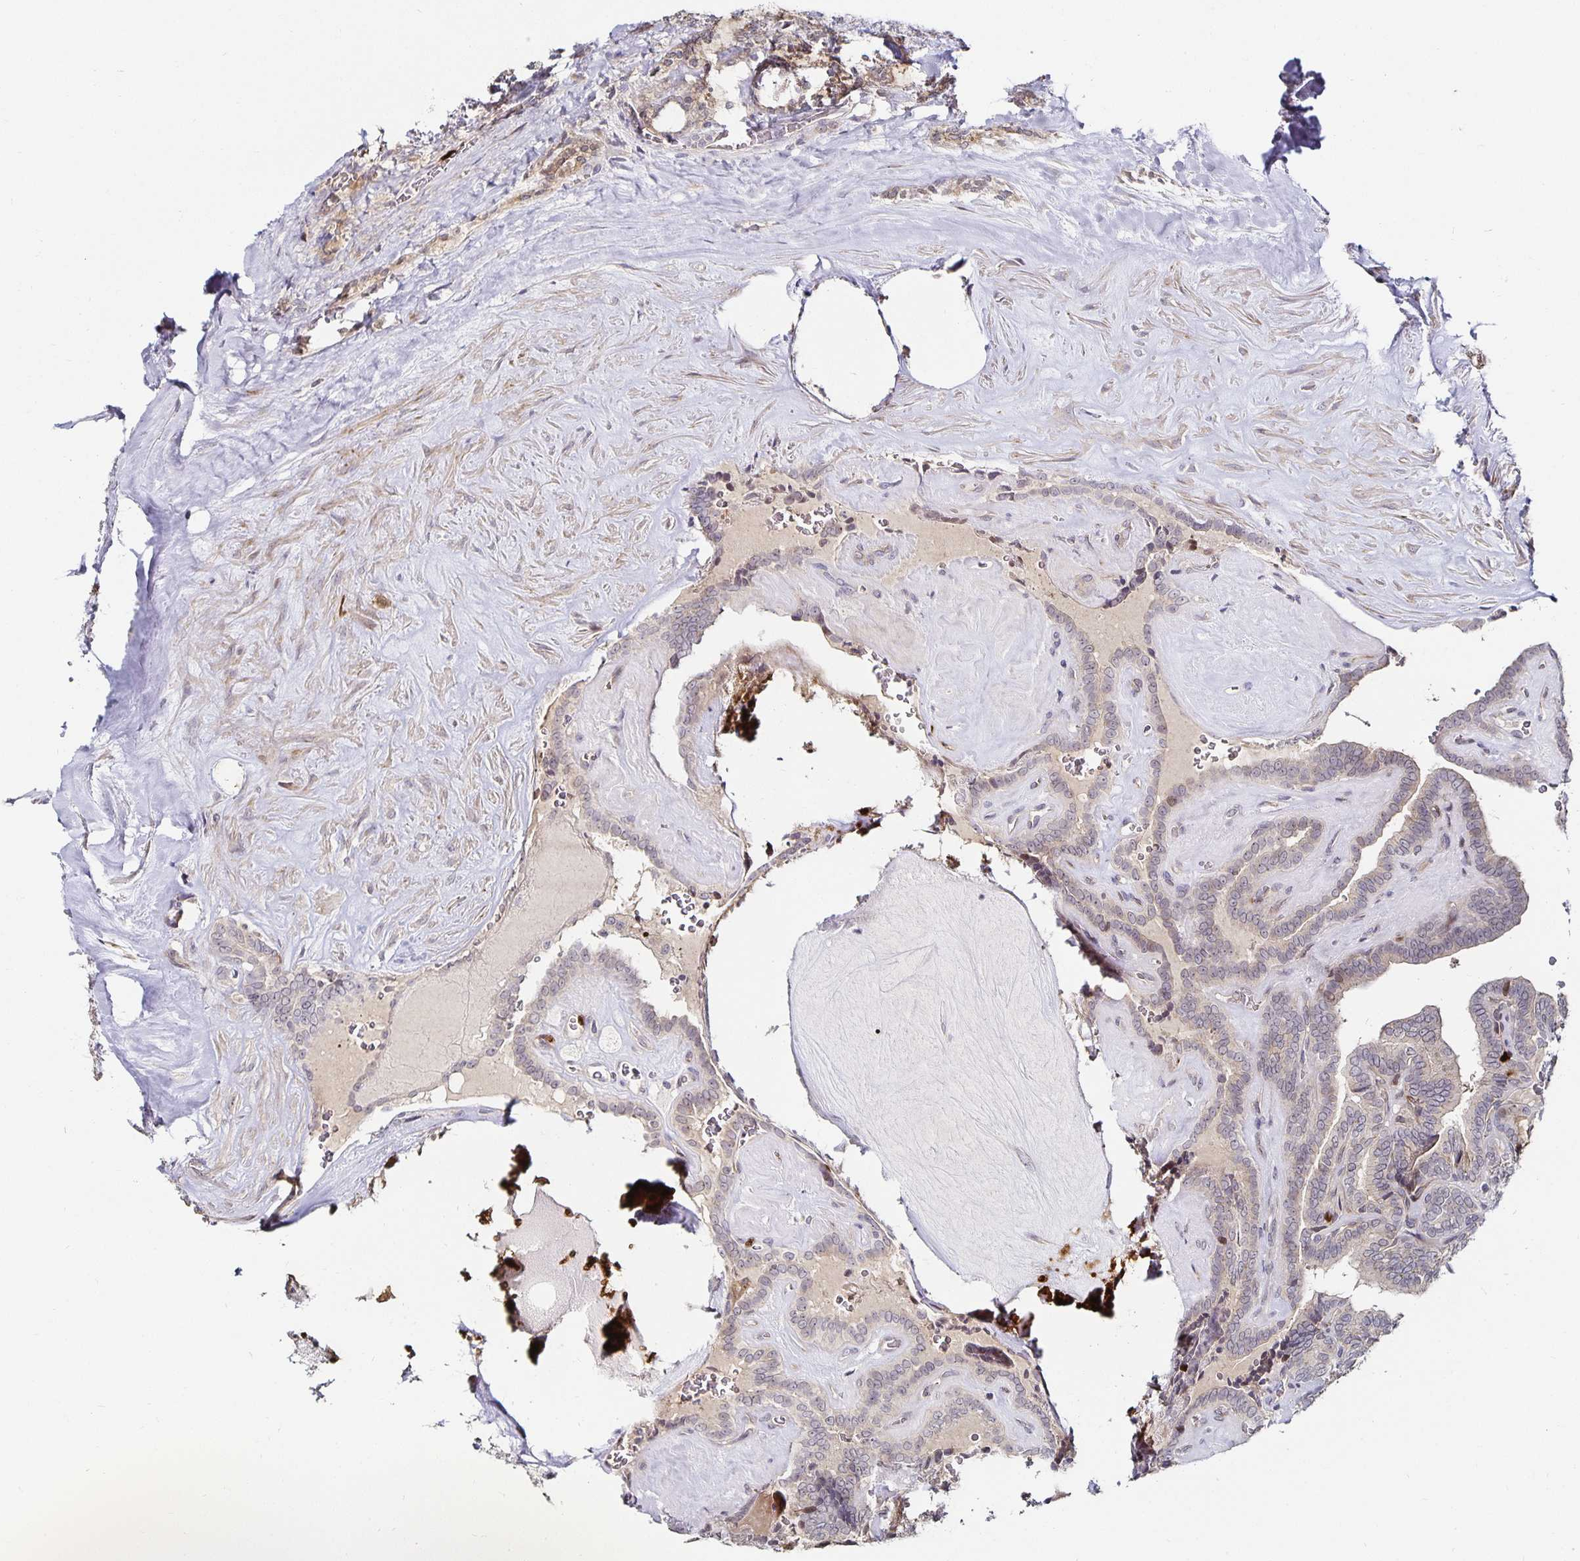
{"staining": {"intensity": "strong", "quantity": "<25%", "location": "nuclear"}, "tissue": "thyroid cancer", "cell_type": "Tumor cells", "image_type": "cancer", "snomed": [{"axis": "morphology", "description": "Papillary adenocarcinoma, NOS"}, {"axis": "topography", "description": "Thyroid gland"}], "caption": "Immunohistochemical staining of thyroid papillary adenocarcinoma exhibits strong nuclear protein positivity in about <25% of tumor cells. The protein of interest is shown in brown color, while the nuclei are stained blue.", "gene": "ANLN", "patient": {"sex": "female", "age": 21}}